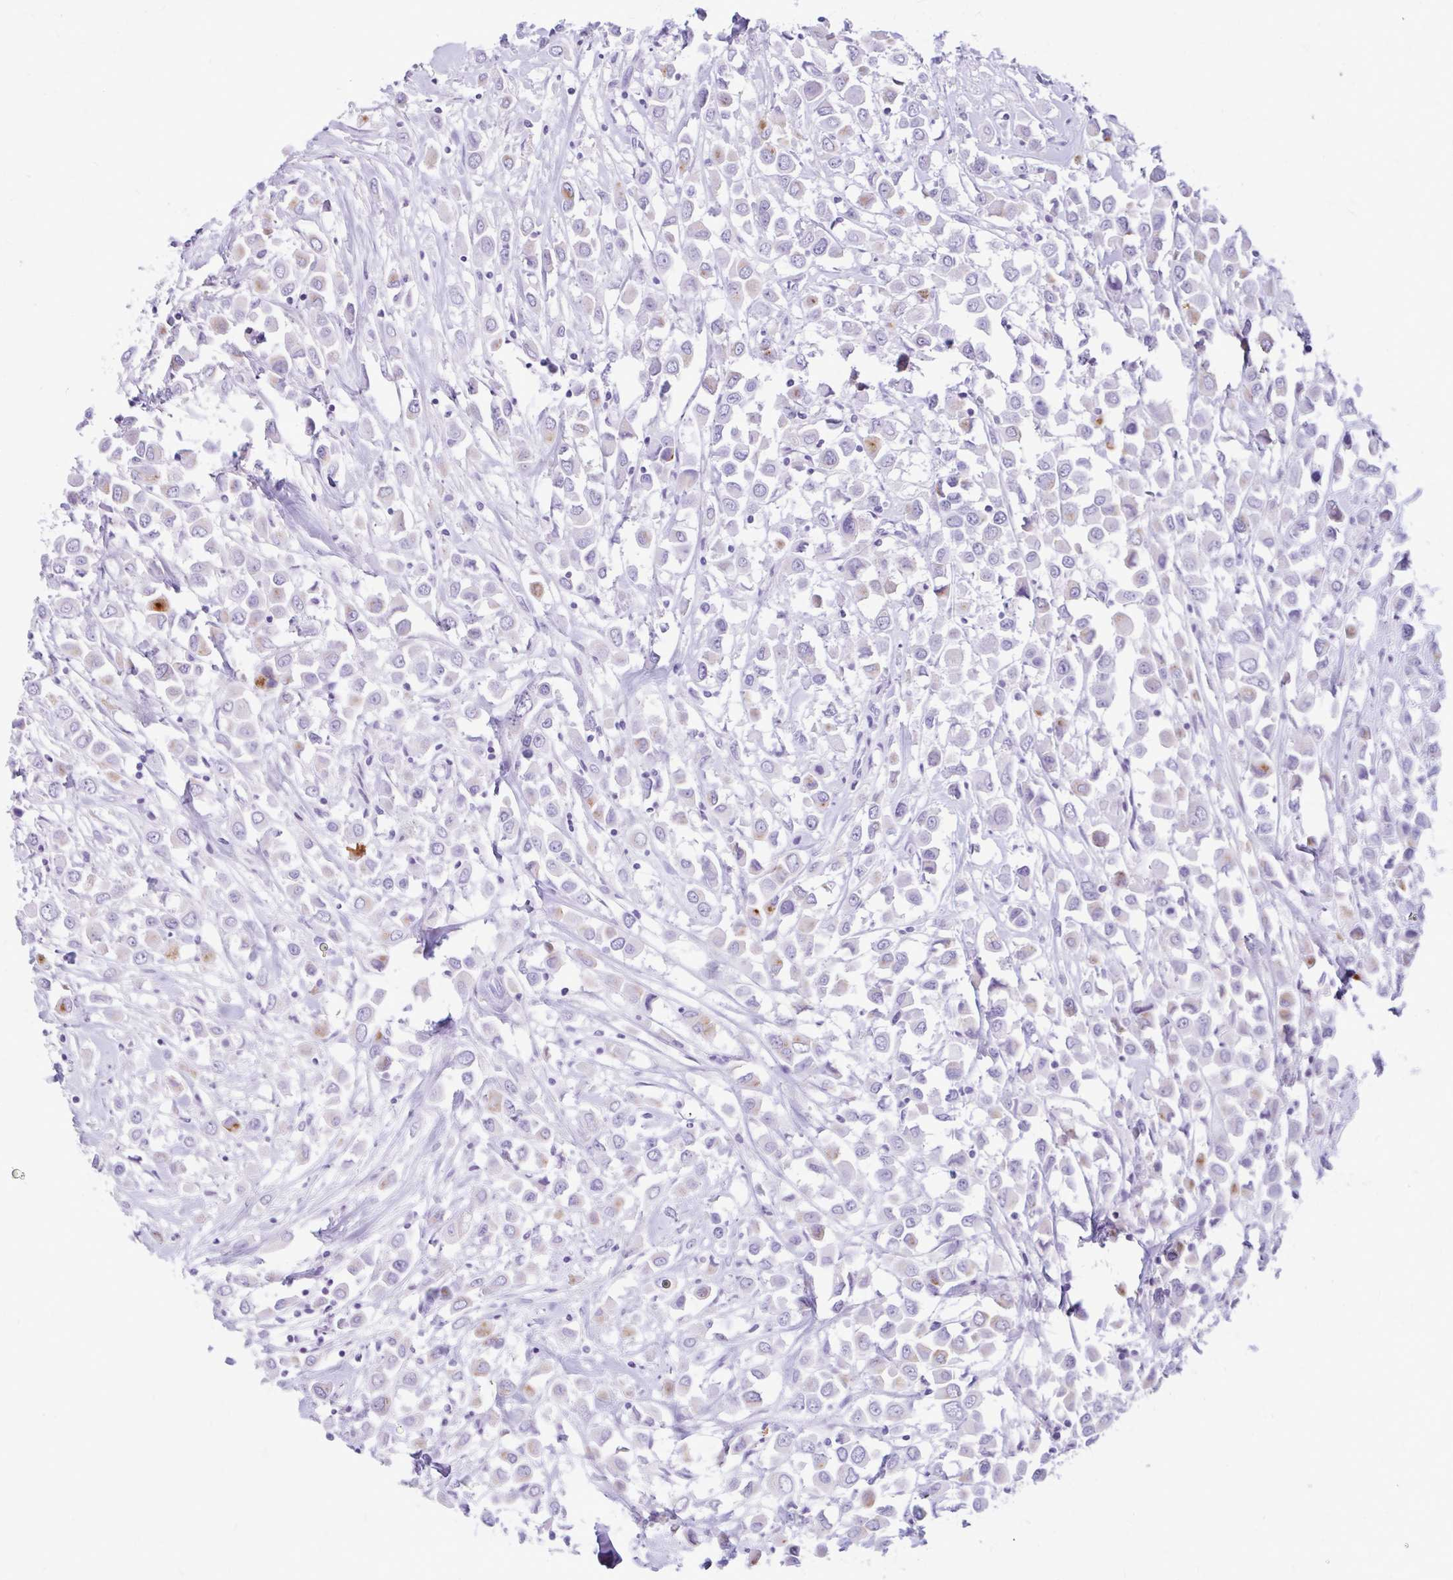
{"staining": {"intensity": "moderate", "quantity": "<25%", "location": "cytoplasmic/membranous"}, "tissue": "breast cancer", "cell_type": "Tumor cells", "image_type": "cancer", "snomed": [{"axis": "morphology", "description": "Duct carcinoma"}, {"axis": "topography", "description": "Breast"}], "caption": "Protein expression analysis of breast cancer (infiltrating ductal carcinoma) displays moderate cytoplasmic/membranous staining in about <25% of tumor cells.", "gene": "KLHDC7A", "patient": {"sex": "female", "age": 61}}